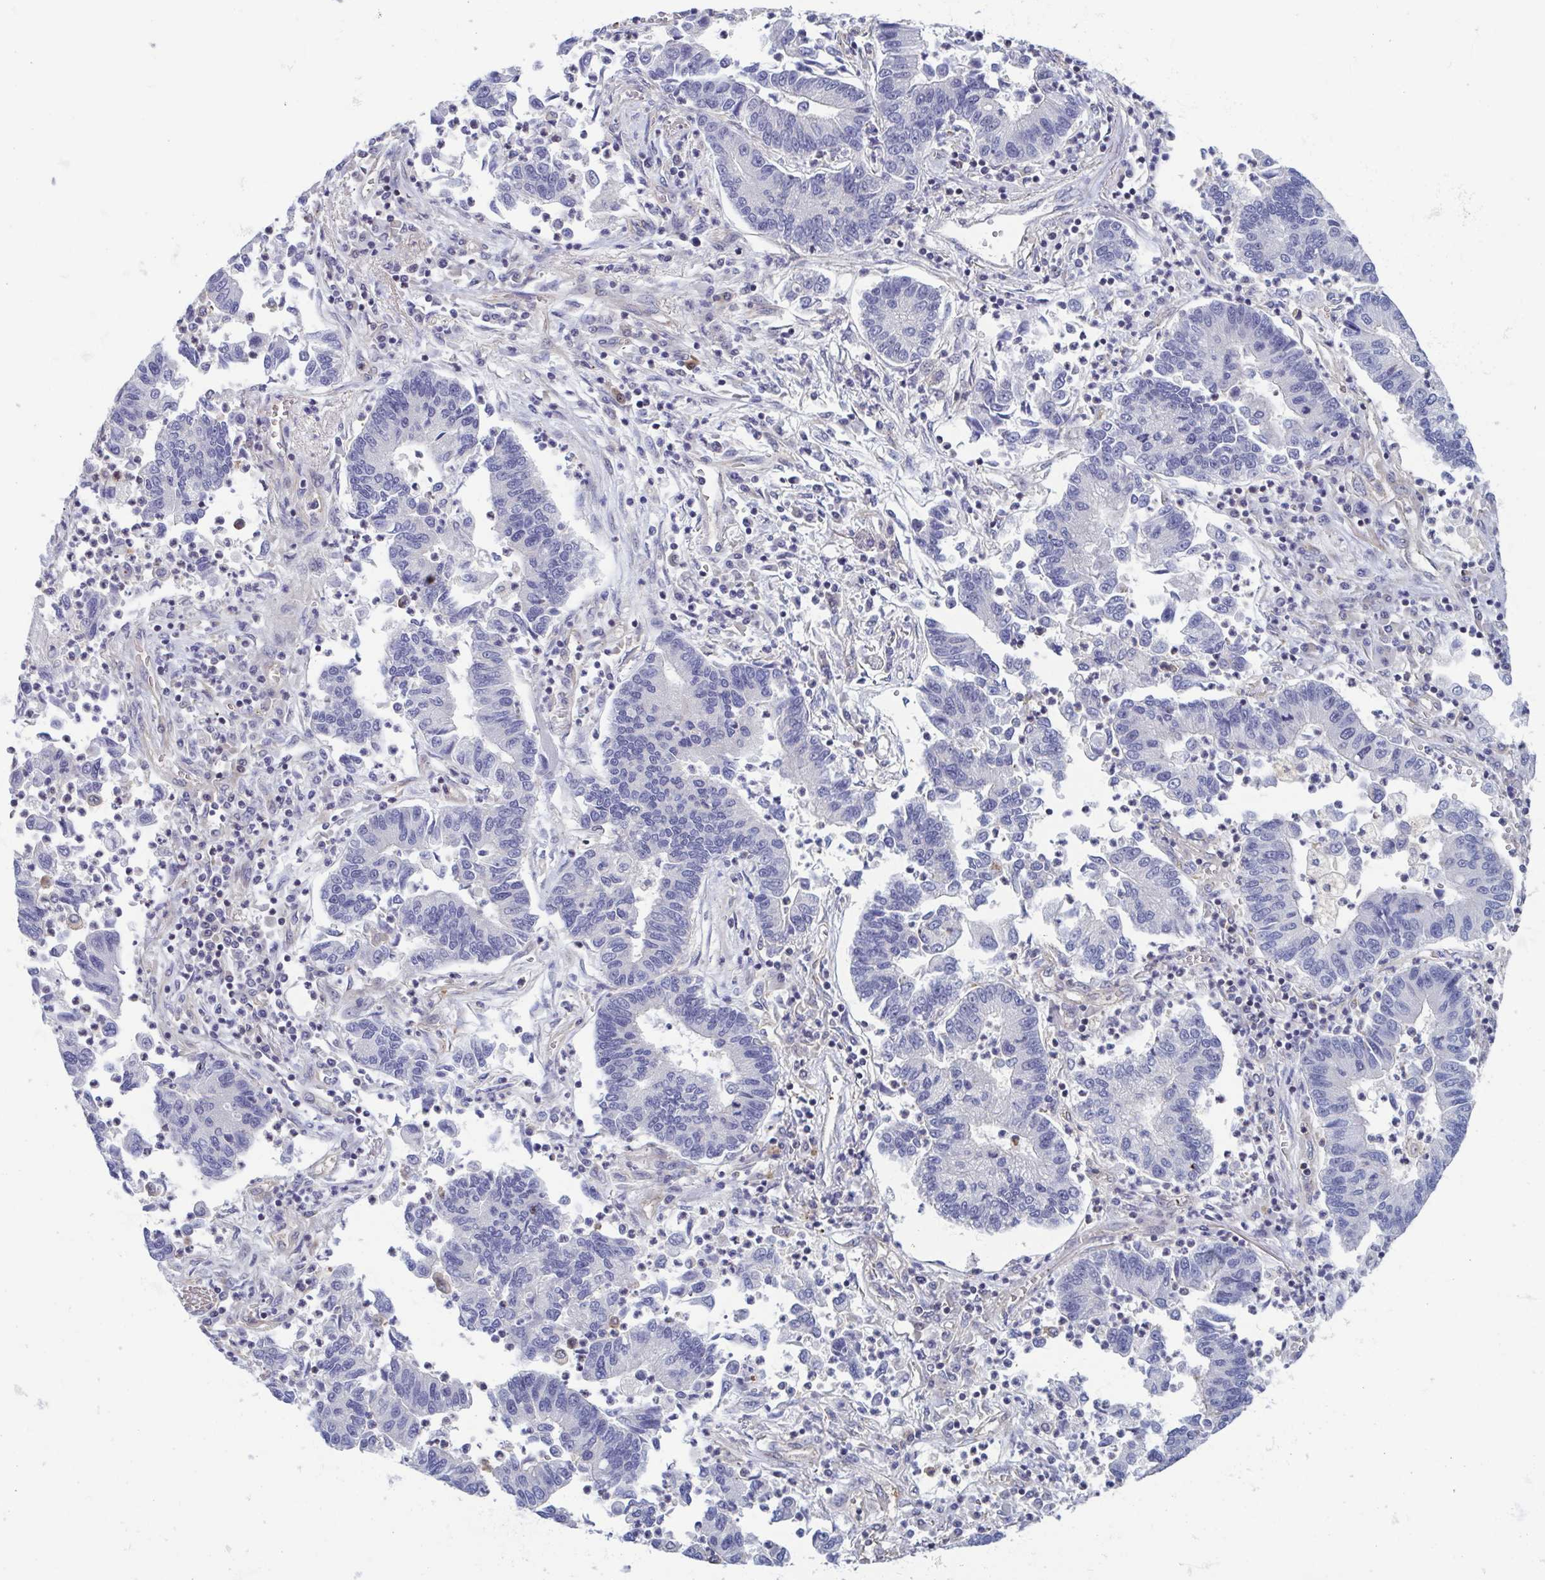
{"staining": {"intensity": "negative", "quantity": "none", "location": "none"}, "tissue": "lung cancer", "cell_type": "Tumor cells", "image_type": "cancer", "snomed": [{"axis": "morphology", "description": "Adenocarcinoma, NOS"}, {"axis": "topography", "description": "Lung"}], "caption": "Image shows no protein expression in tumor cells of adenocarcinoma (lung) tissue.", "gene": "LRRC38", "patient": {"sex": "female", "age": 57}}